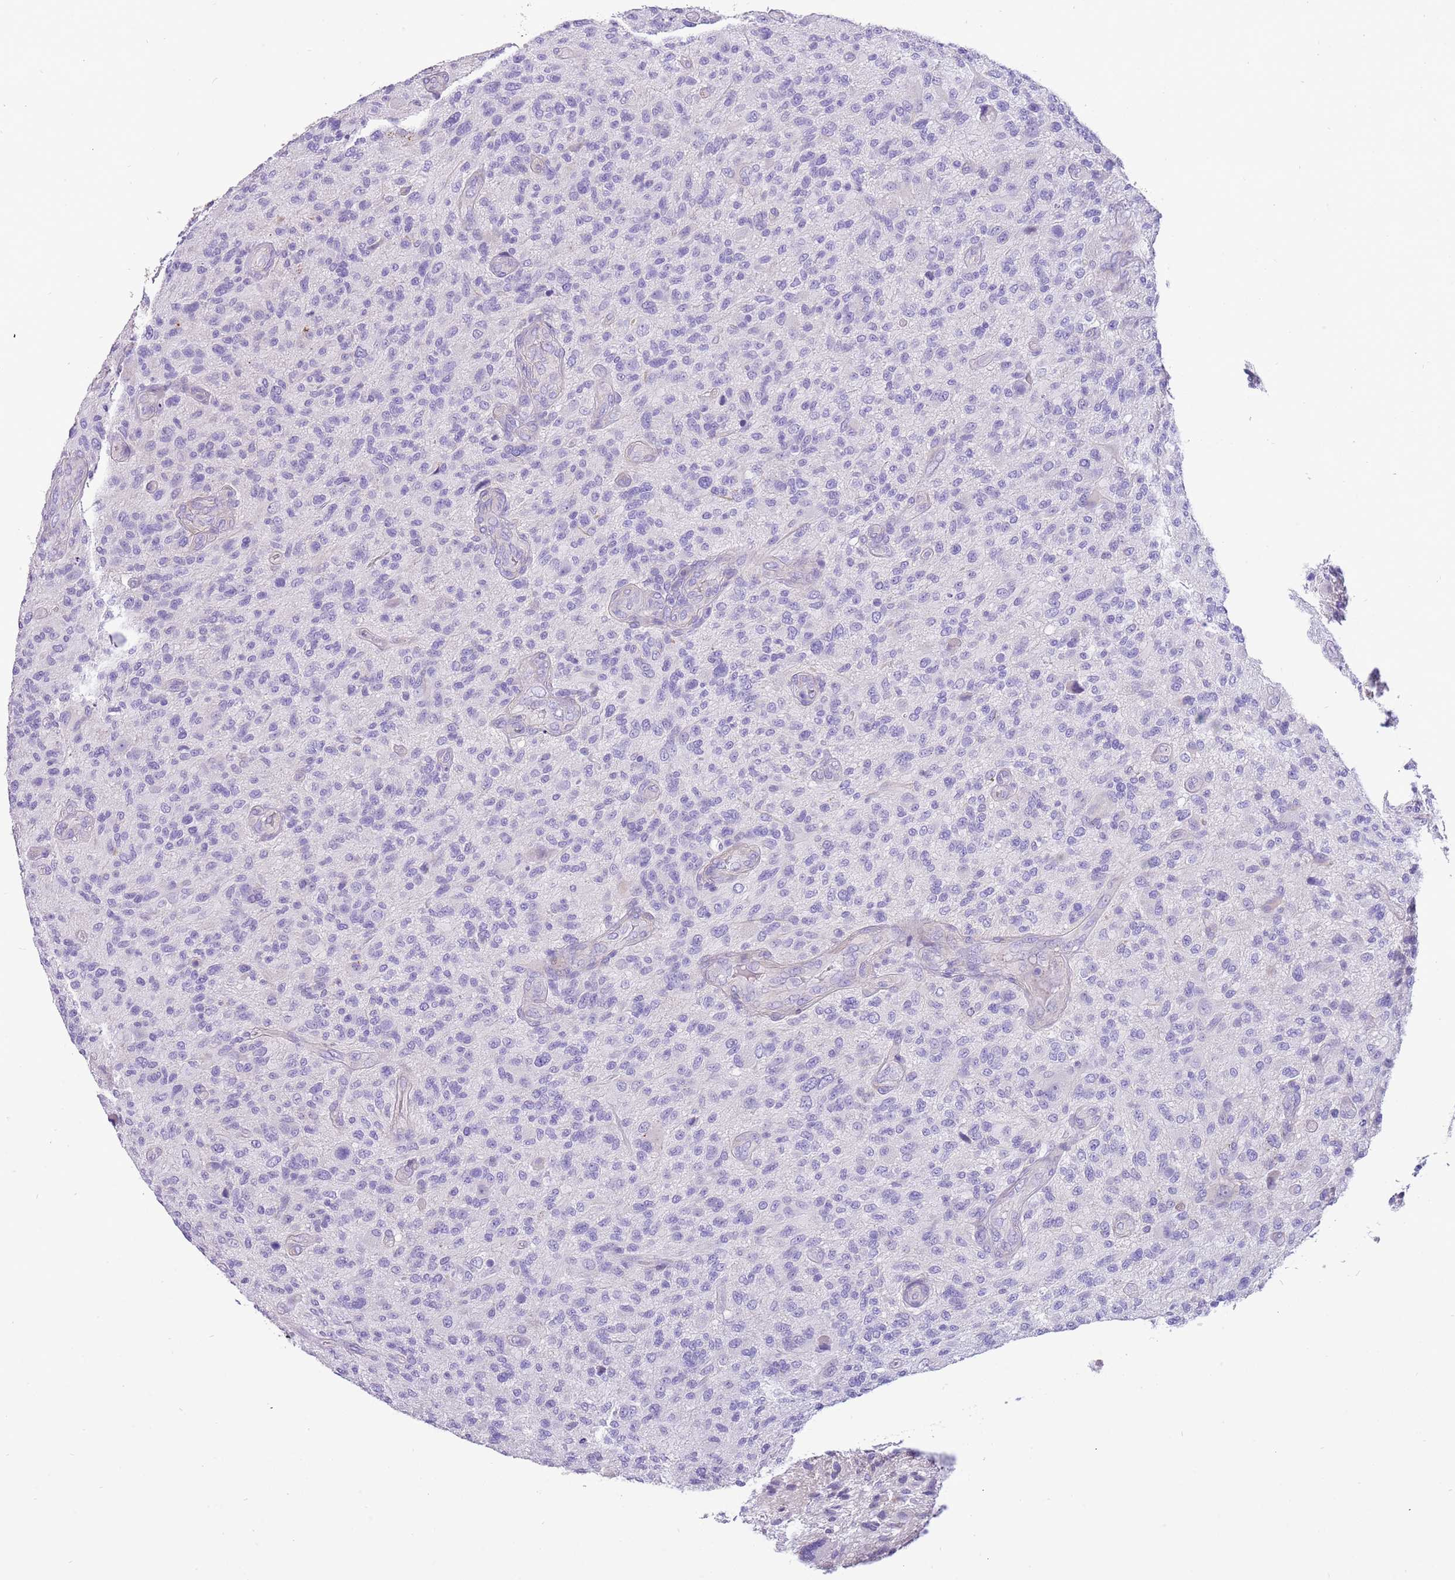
{"staining": {"intensity": "negative", "quantity": "none", "location": "none"}, "tissue": "glioma", "cell_type": "Tumor cells", "image_type": "cancer", "snomed": [{"axis": "morphology", "description": "Glioma, malignant, High grade"}, {"axis": "topography", "description": "Brain"}], "caption": "A high-resolution micrograph shows immunohistochemistry (IHC) staining of glioma, which shows no significant staining in tumor cells.", "gene": "KBTBD3", "patient": {"sex": "male", "age": 47}}